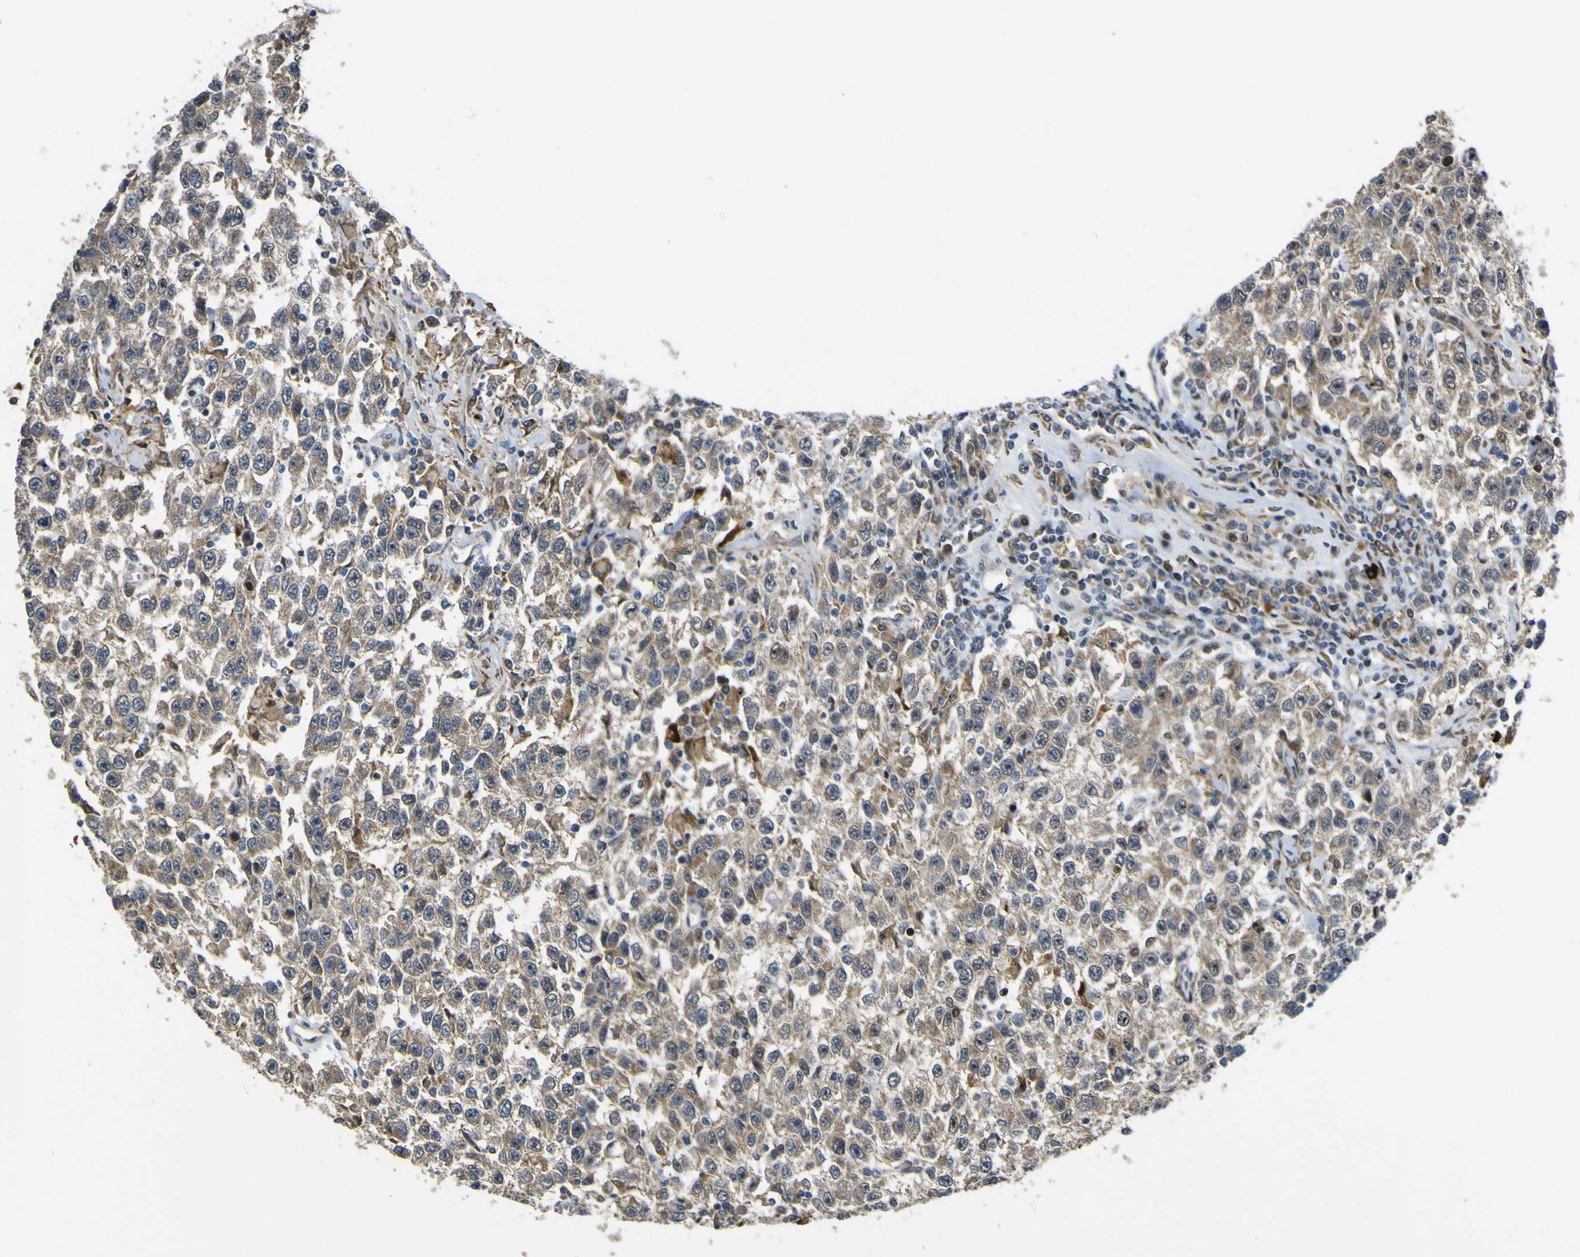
{"staining": {"intensity": "weak", "quantity": ">75%", "location": "cytoplasmic/membranous"}, "tissue": "testis cancer", "cell_type": "Tumor cells", "image_type": "cancer", "snomed": [{"axis": "morphology", "description": "Seminoma, NOS"}, {"axis": "topography", "description": "Testis"}], "caption": "Testis seminoma was stained to show a protein in brown. There is low levels of weak cytoplasmic/membranous positivity in about >75% of tumor cells. Immunohistochemistry stains the protein in brown and the nuclei are stained blue.", "gene": "LBHD1", "patient": {"sex": "male", "age": 41}}